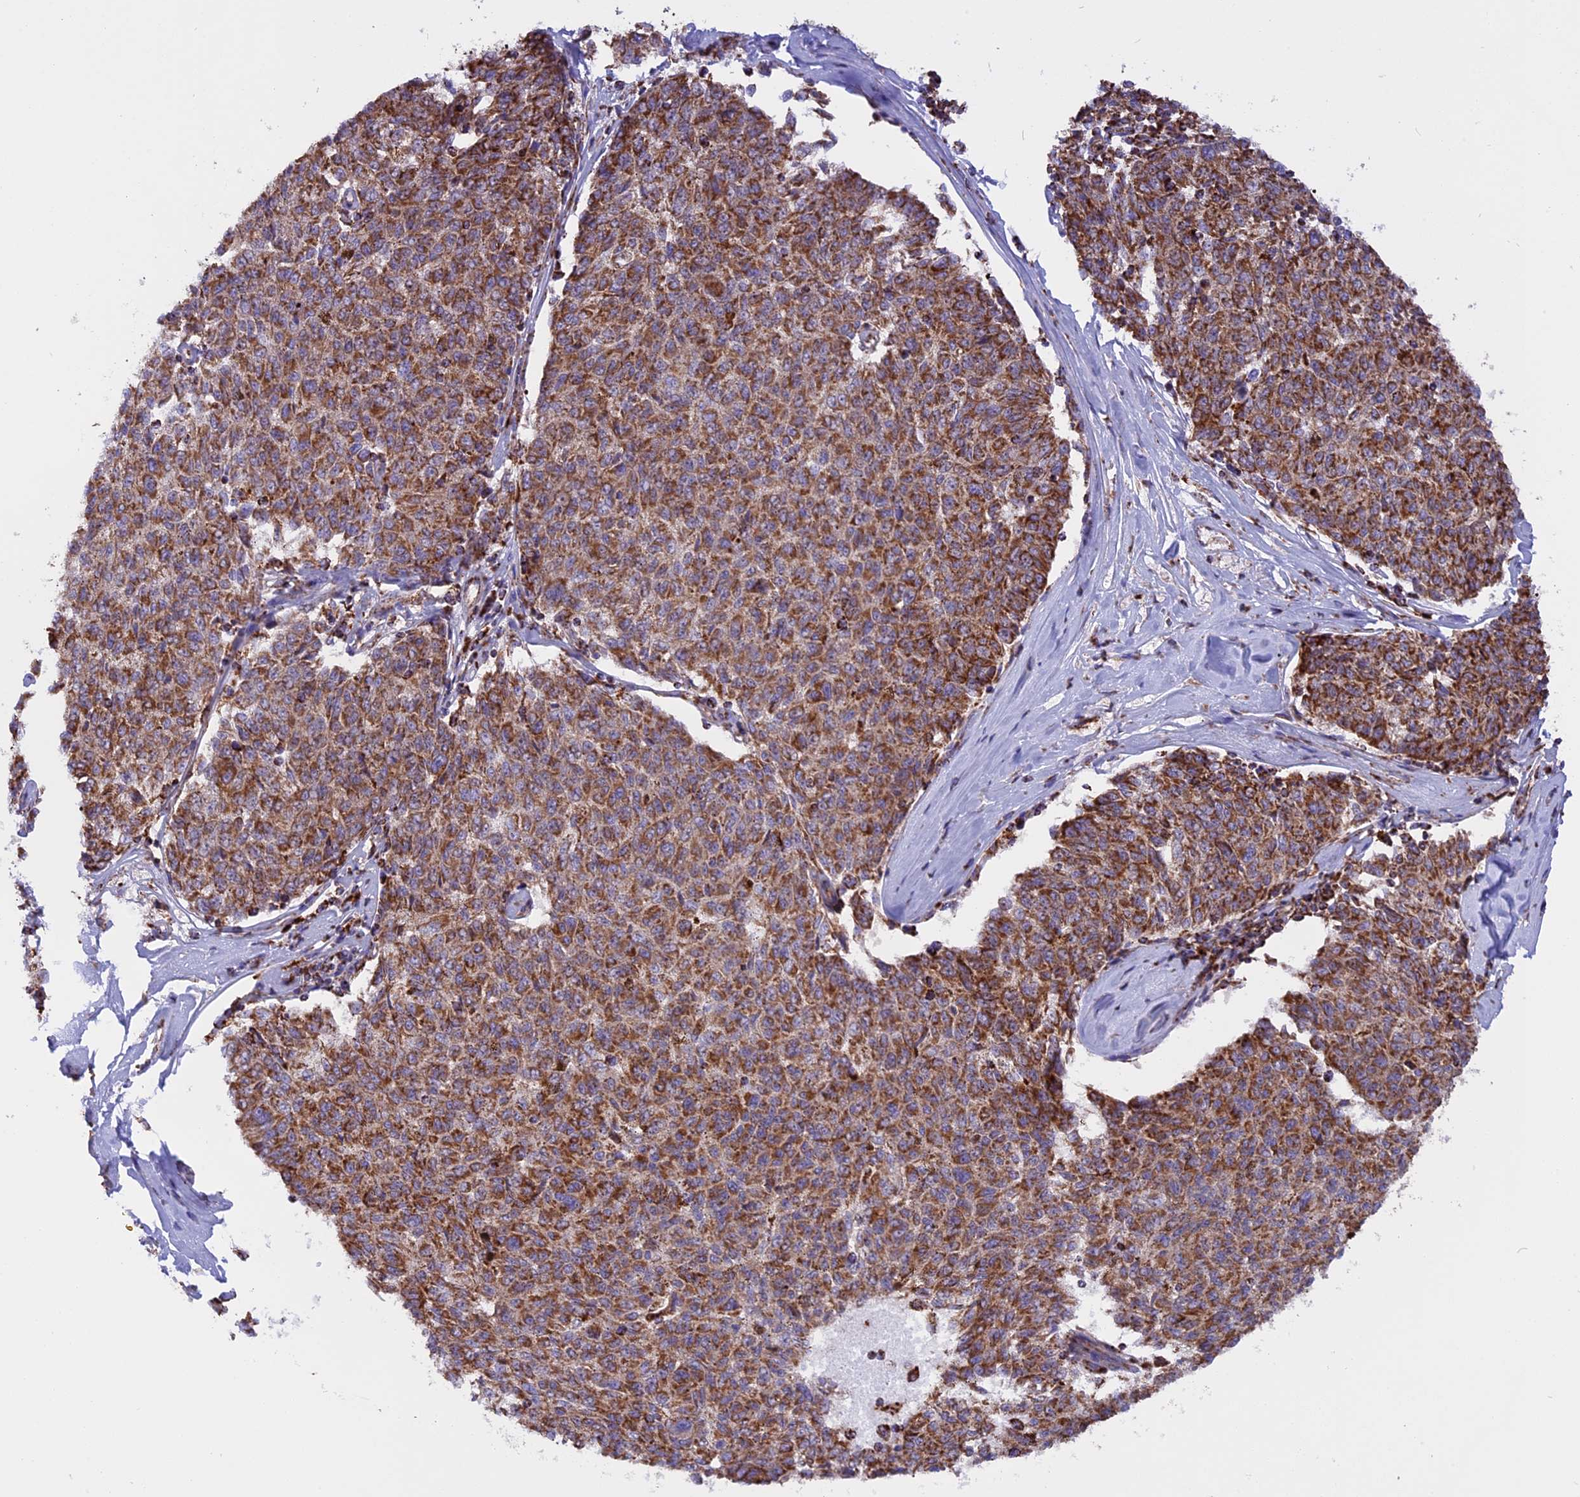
{"staining": {"intensity": "strong", "quantity": ">75%", "location": "cytoplasmic/membranous"}, "tissue": "melanoma", "cell_type": "Tumor cells", "image_type": "cancer", "snomed": [{"axis": "morphology", "description": "Malignant melanoma, NOS"}, {"axis": "topography", "description": "Skin"}], "caption": "This histopathology image demonstrates melanoma stained with IHC to label a protein in brown. The cytoplasmic/membranous of tumor cells show strong positivity for the protein. Nuclei are counter-stained blue.", "gene": "UQCRB", "patient": {"sex": "female", "age": 72}}